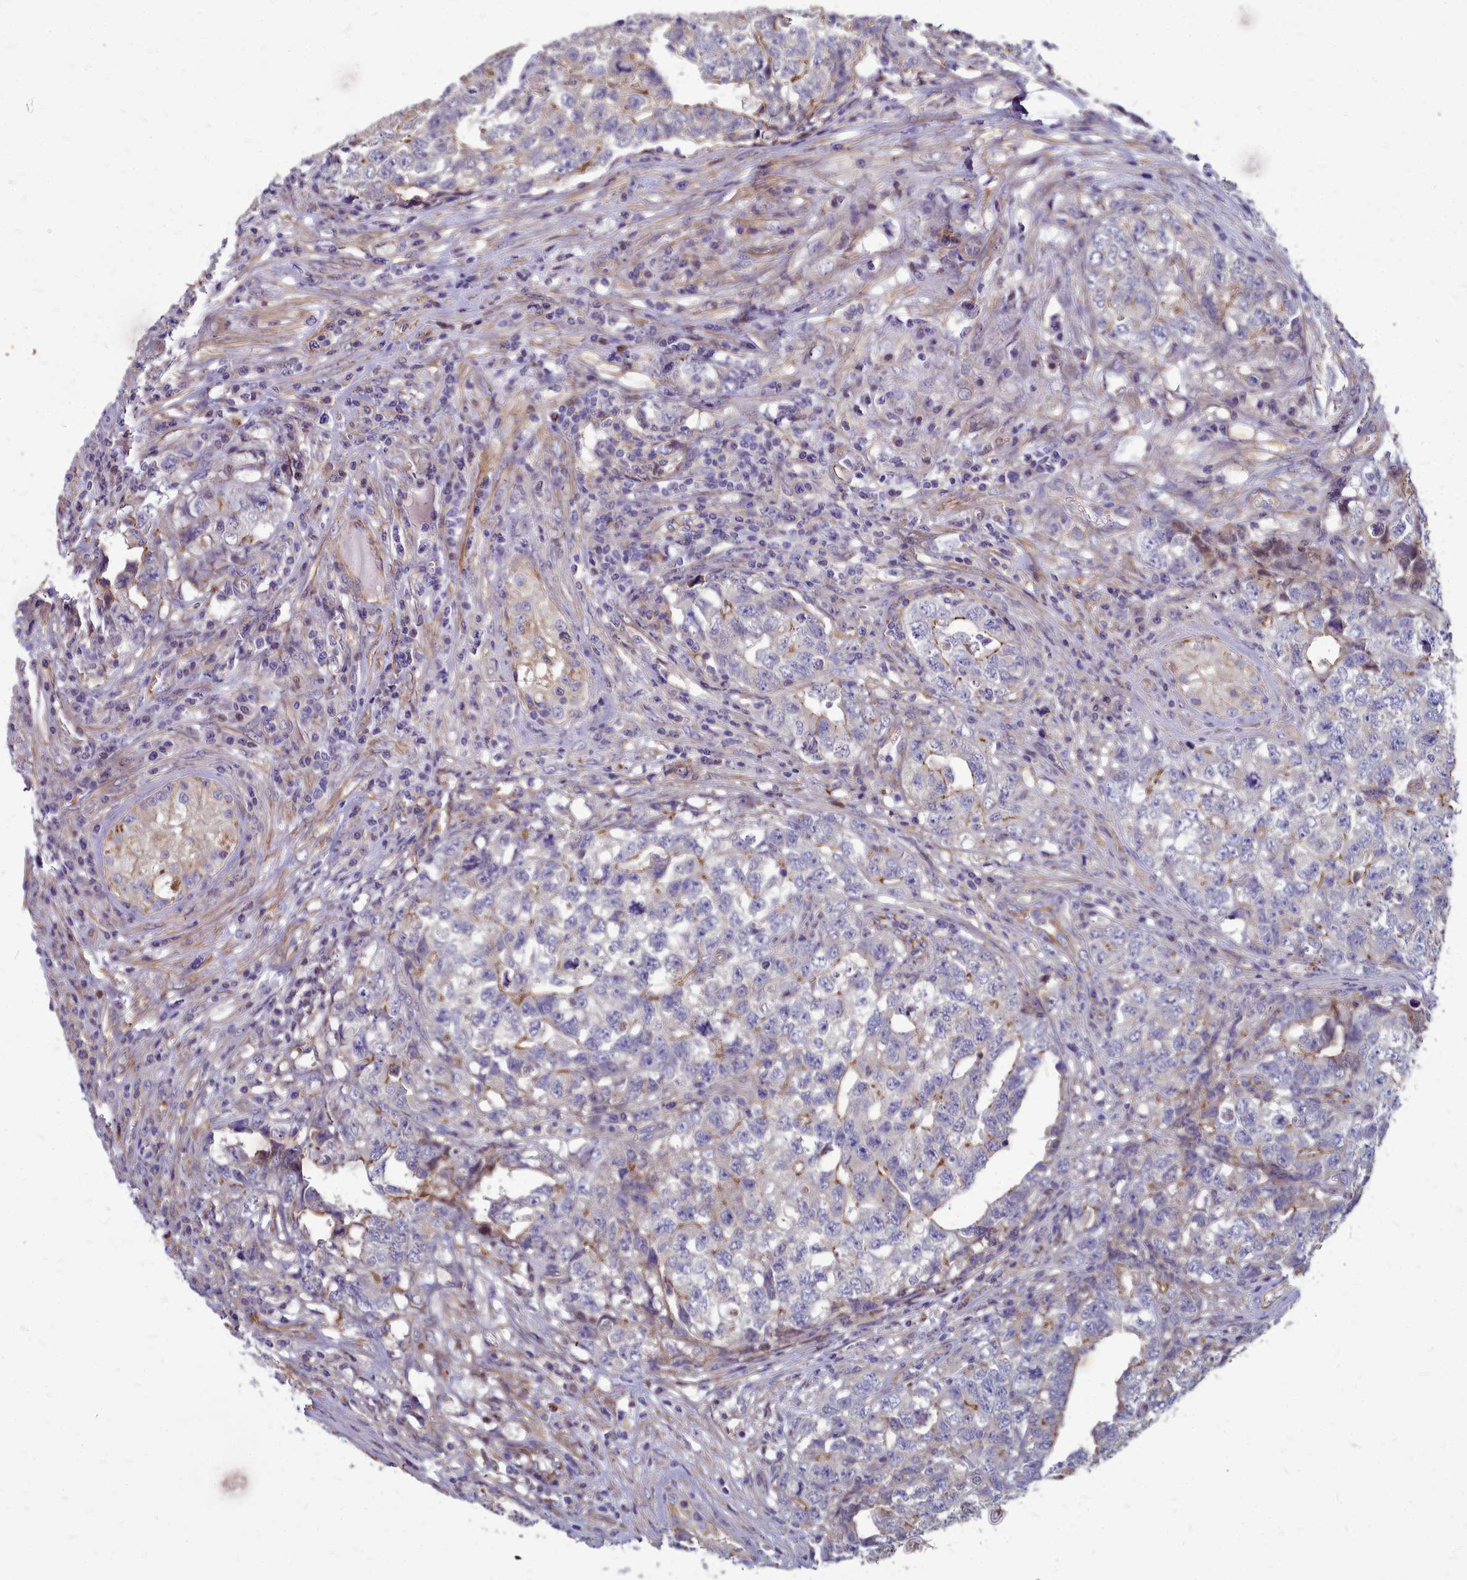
{"staining": {"intensity": "negative", "quantity": "none", "location": "none"}, "tissue": "testis cancer", "cell_type": "Tumor cells", "image_type": "cancer", "snomed": [{"axis": "morphology", "description": "Carcinoma, Embryonal, NOS"}, {"axis": "topography", "description": "Testis"}], "caption": "A histopathology image of human testis cancer is negative for staining in tumor cells.", "gene": "TTC5", "patient": {"sex": "male", "age": 31}}